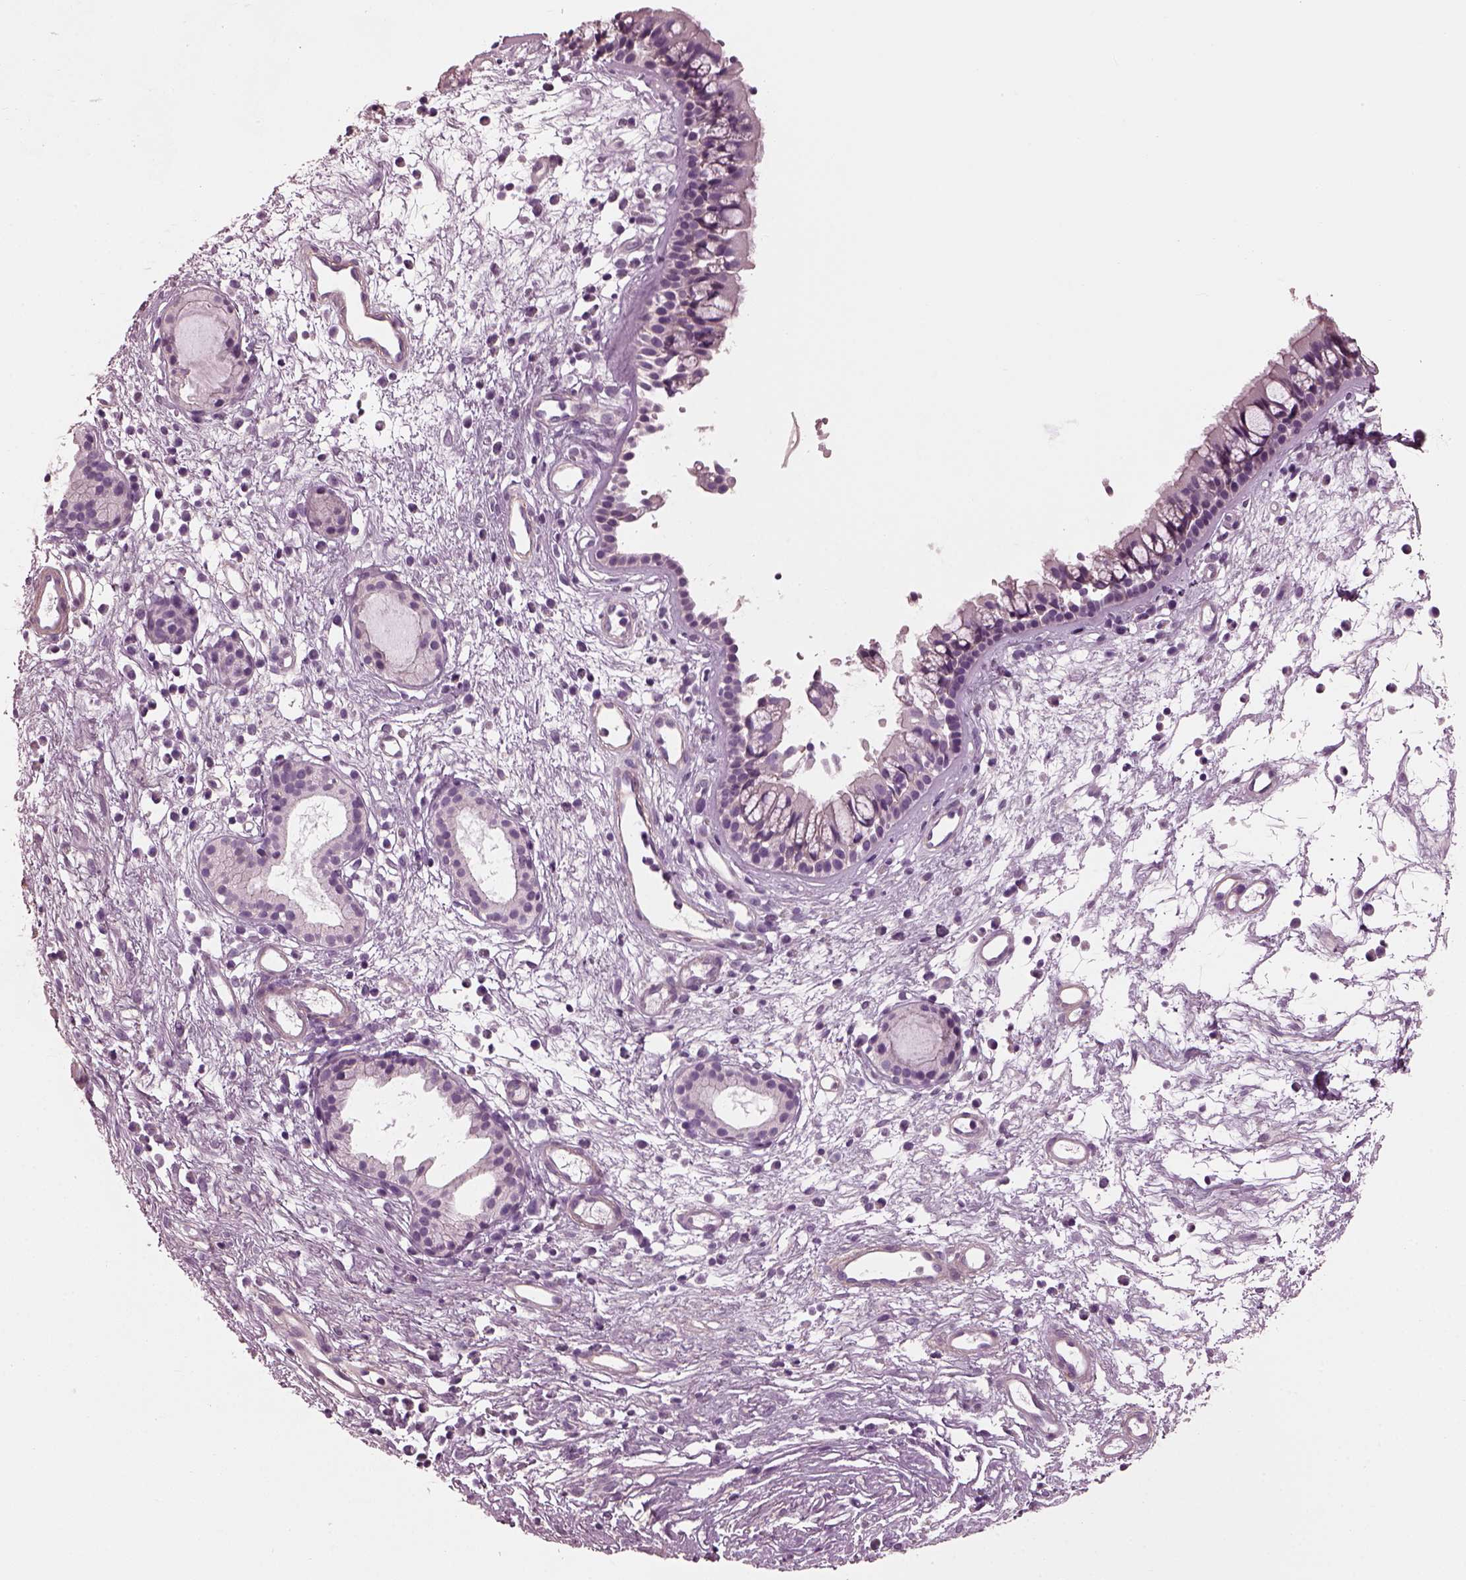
{"staining": {"intensity": "negative", "quantity": "none", "location": "none"}, "tissue": "nasopharynx", "cell_type": "Respiratory epithelial cells", "image_type": "normal", "snomed": [{"axis": "morphology", "description": "Normal tissue, NOS"}, {"axis": "topography", "description": "Nasopharynx"}], "caption": "The photomicrograph displays no staining of respiratory epithelial cells in unremarkable nasopharynx. (DAB IHC with hematoxylin counter stain).", "gene": "BFSP1", "patient": {"sex": "male", "age": 77}}